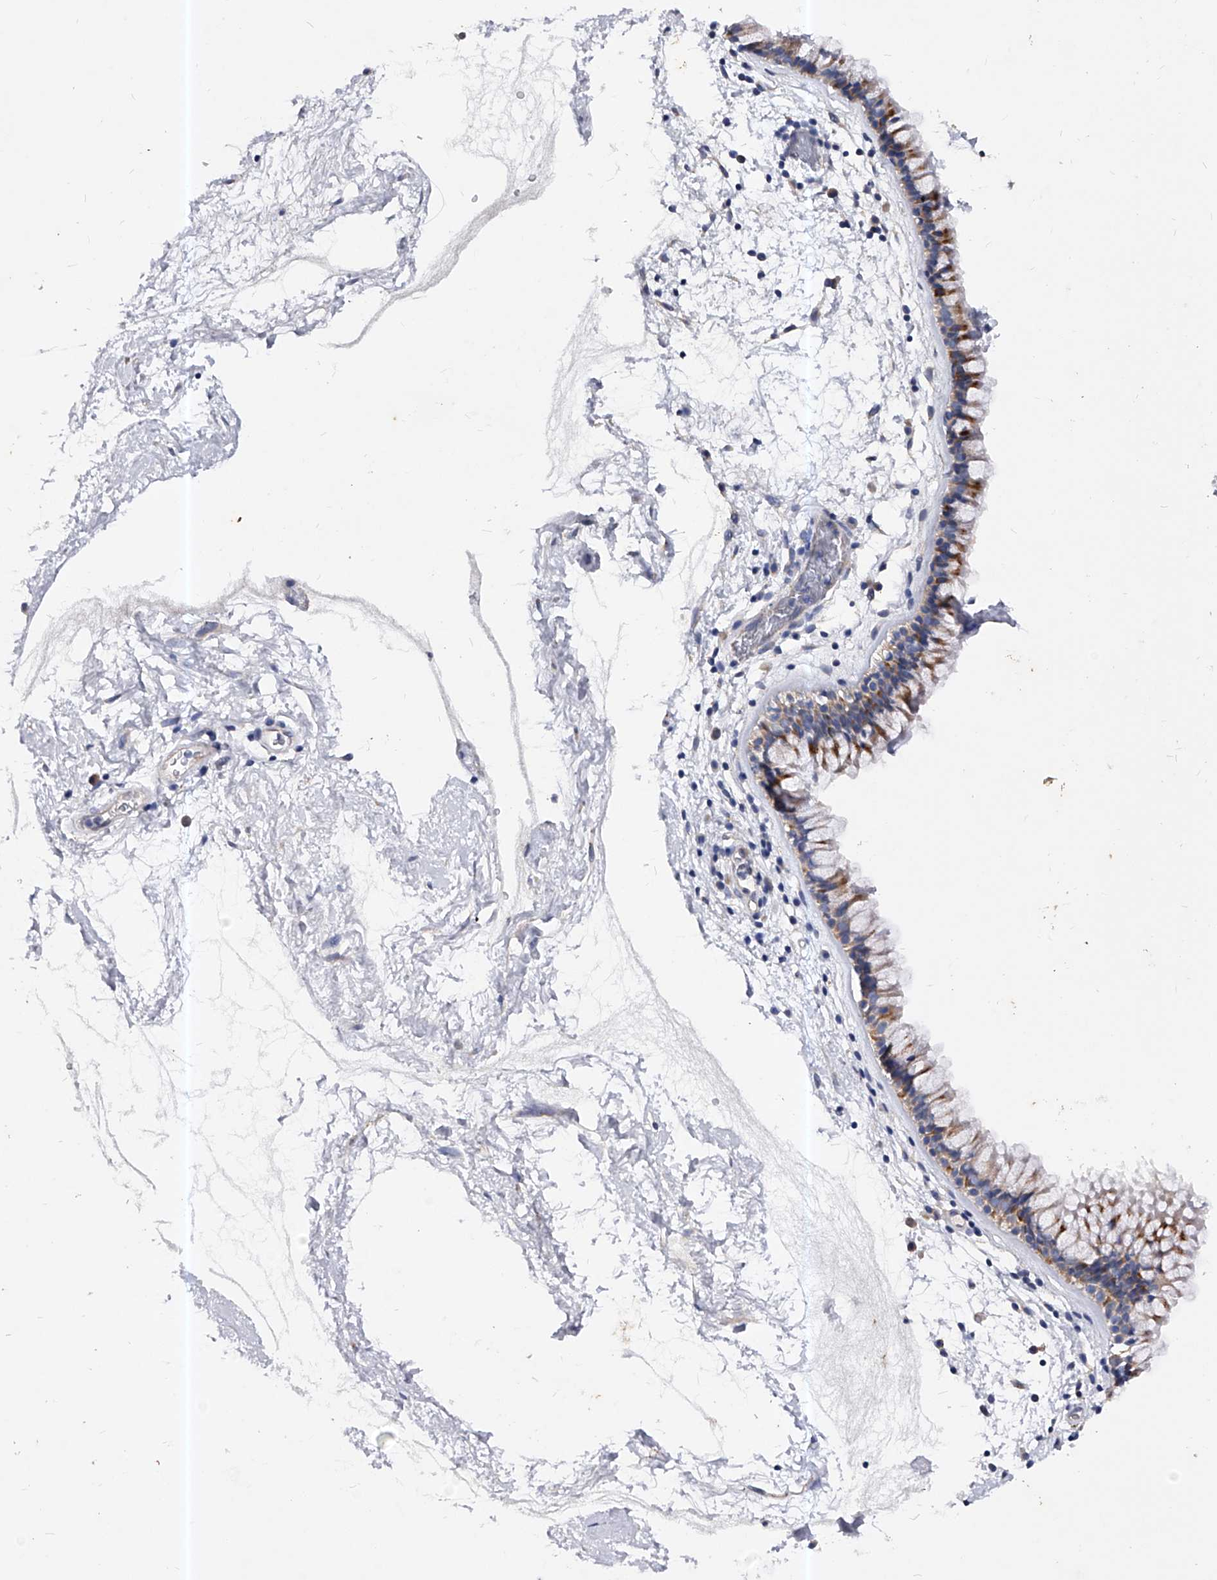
{"staining": {"intensity": "moderate", "quantity": "25%-75%", "location": "cytoplasmic/membranous"}, "tissue": "nasopharynx", "cell_type": "Respiratory epithelial cells", "image_type": "normal", "snomed": [{"axis": "morphology", "description": "Normal tissue, NOS"}, {"axis": "morphology", "description": "Inflammation, NOS"}, {"axis": "topography", "description": "Nasopharynx"}], "caption": "This micrograph shows immunohistochemistry (IHC) staining of unremarkable nasopharynx, with medium moderate cytoplasmic/membranous positivity in approximately 25%-75% of respiratory epithelial cells.", "gene": "PPP5C", "patient": {"sex": "male", "age": 48}}